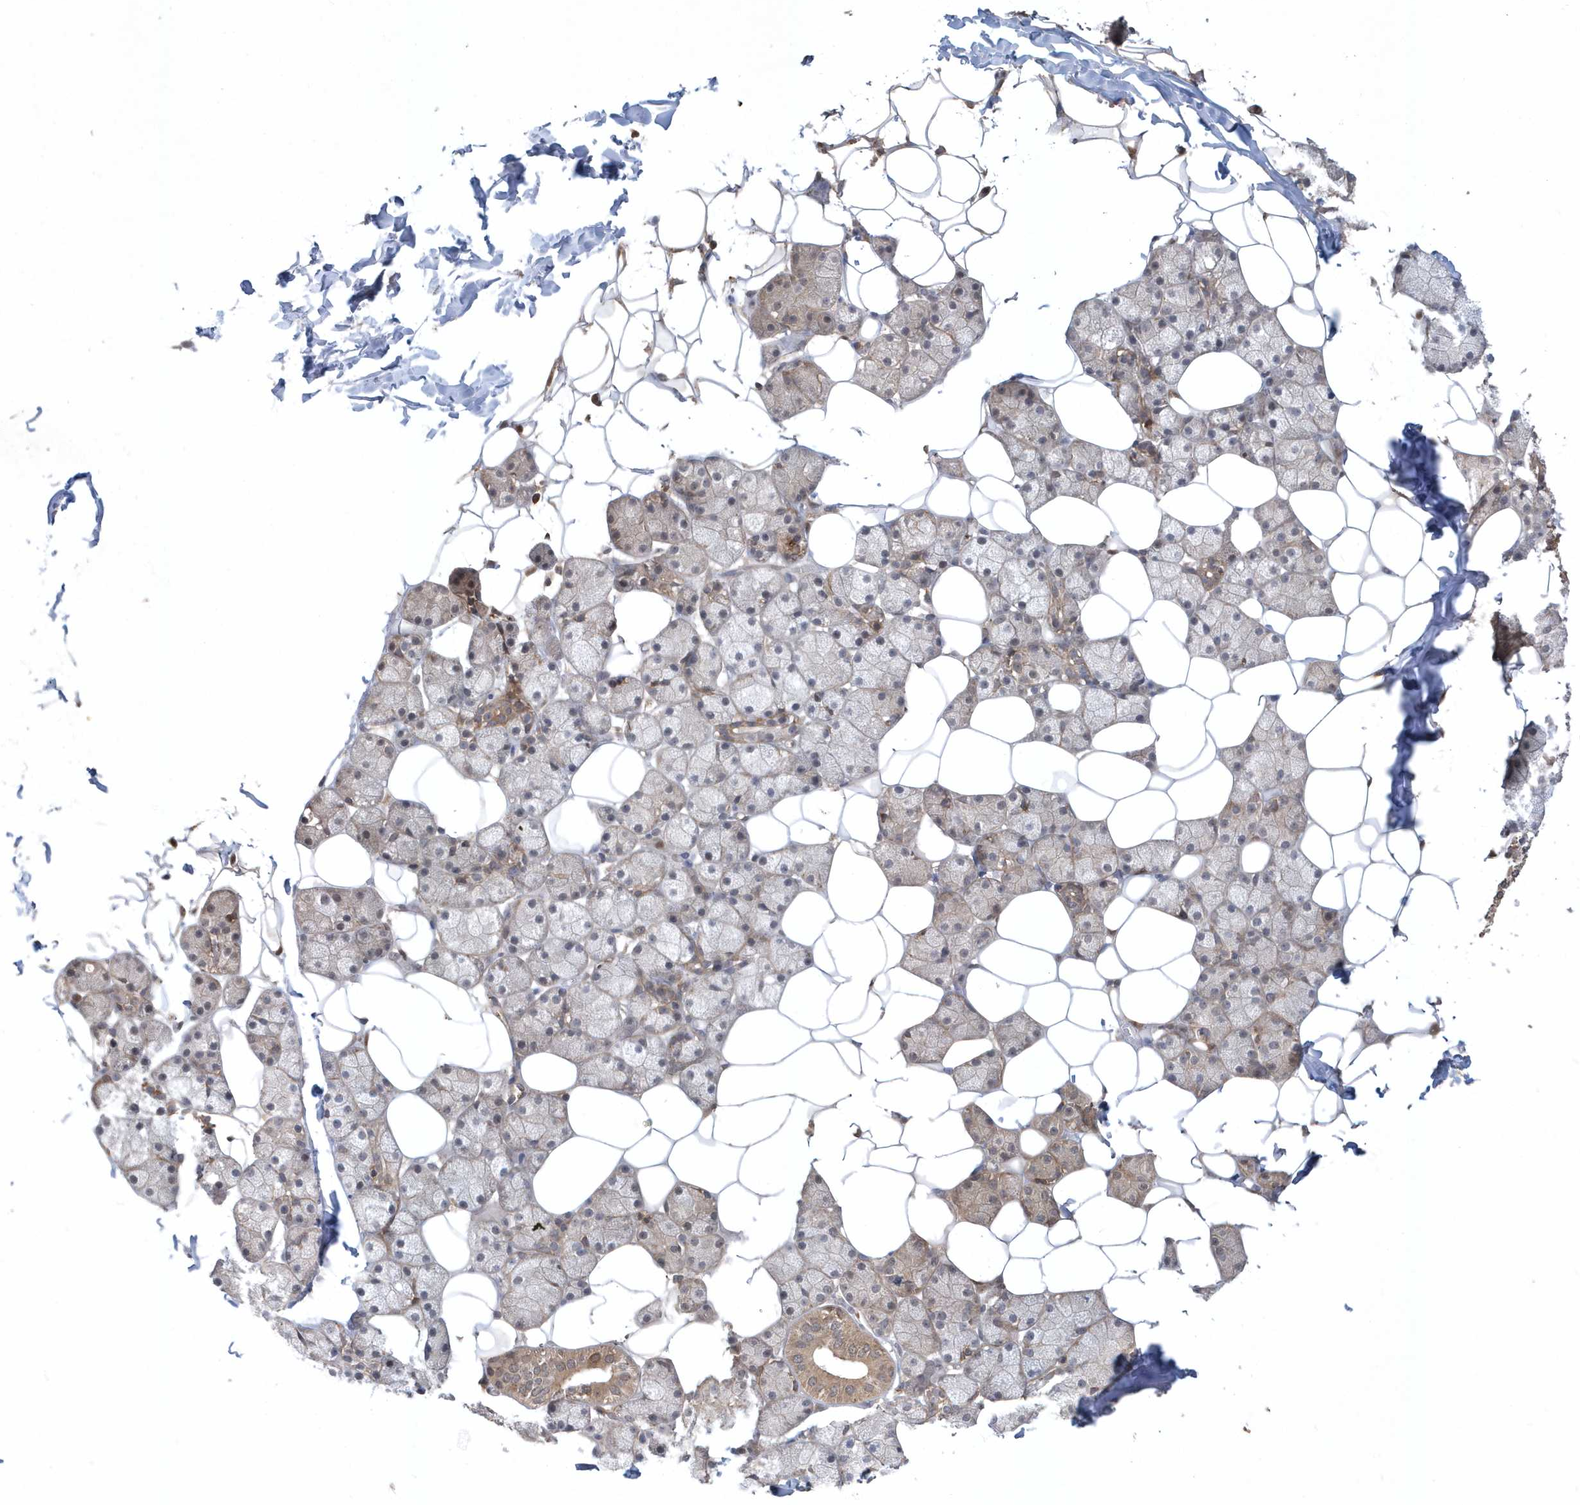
{"staining": {"intensity": "moderate", "quantity": "<25%", "location": "cytoplasmic/membranous"}, "tissue": "salivary gland", "cell_type": "Glandular cells", "image_type": "normal", "snomed": [{"axis": "morphology", "description": "Normal tissue, NOS"}, {"axis": "topography", "description": "Salivary gland"}], "caption": "About <25% of glandular cells in normal salivary gland display moderate cytoplasmic/membranous protein staining as visualized by brown immunohistochemical staining.", "gene": "ACYP1", "patient": {"sex": "female", "age": 33}}